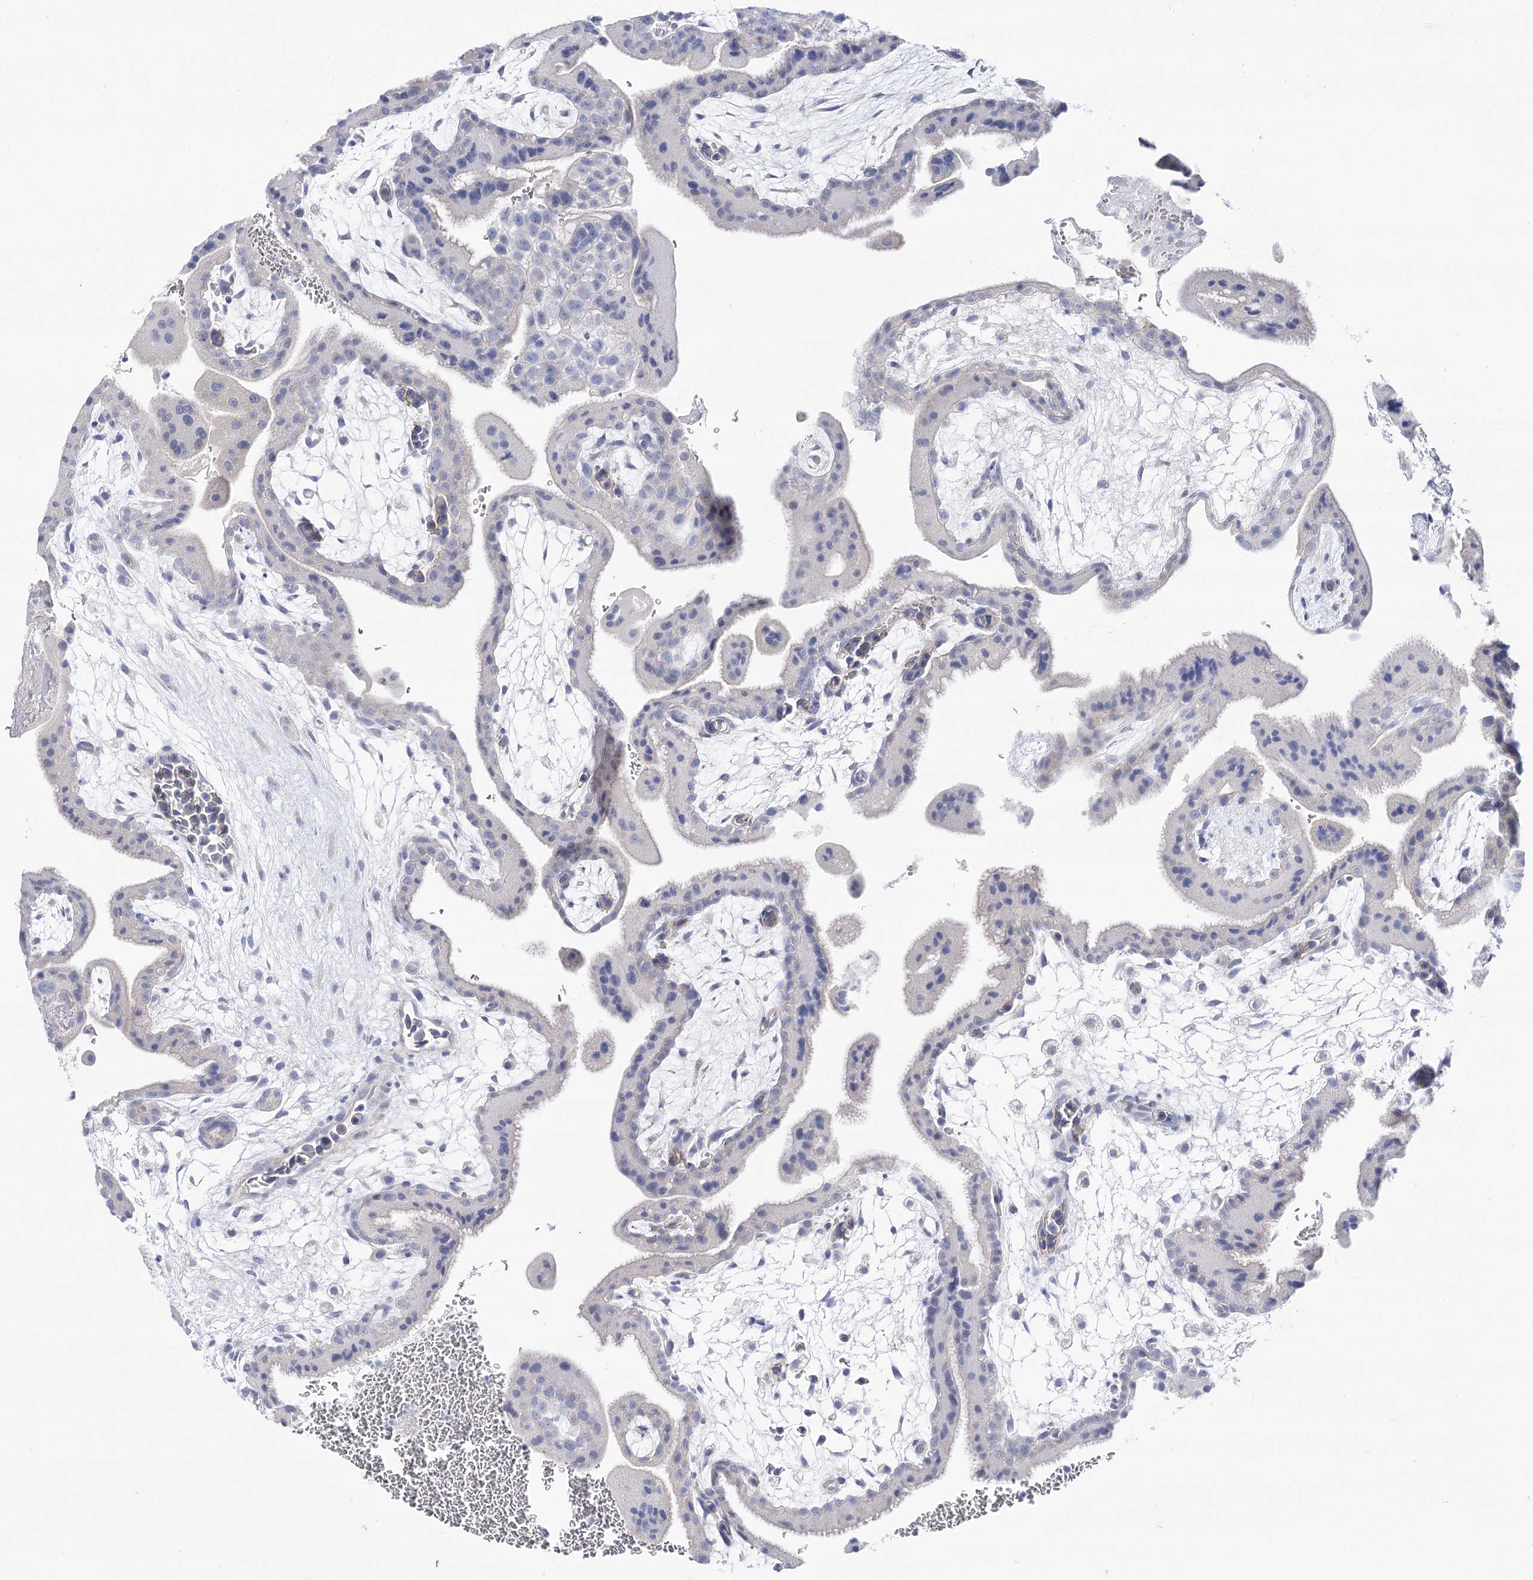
{"staining": {"intensity": "negative", "quantity": "none", "location": "none"}, "tissue": "placenta", "cell_type": "Decidual cells", "image_type": "normal", "snomed": [{"axis": "morphology", "description": "Normal tissue, NOS"}, {"axis": "topography", "description": "Placenta"}], "caption": "Immunohistochemistry of benign human placenta exhibits no expression in decidual cells.", "gene": "NRAP", "patient": {"sex": "female", "age": 35}}